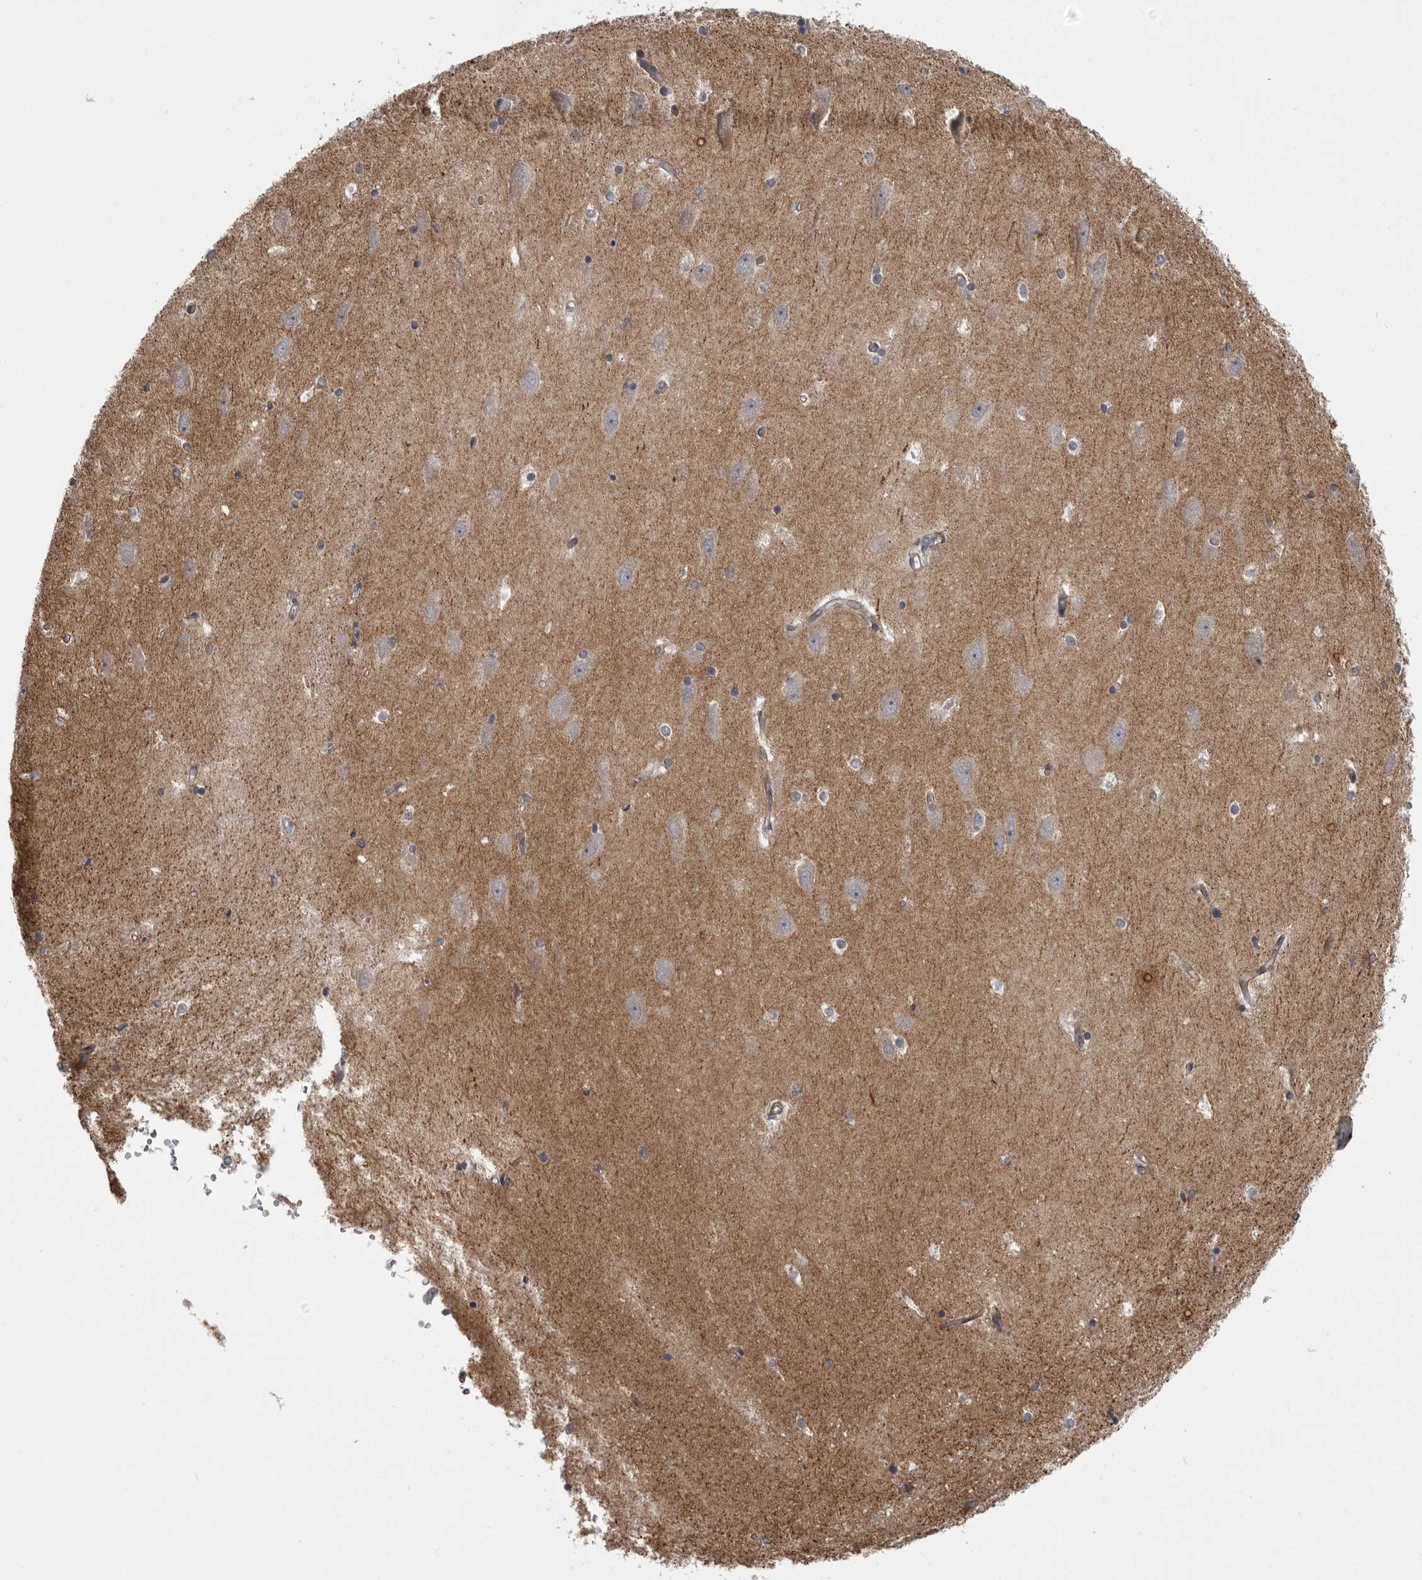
{"staining": {"intensity": "weak", "quantity": "25%-75%", "location": "cytoplasmic/membranous"}, "tissue": "hippocampus", "cell_type": "Glial cells", "image_type": "normal", "snomed": [{"axis": "morphology", "description": "Normal tissue, NOS"}, {"axis": "topography", "description": "Hippocampus"}], "caption": "Protein expression analysis of normal hippocampus demonstrates weak cytoplasmic/membranous staining in approximately 25%-75% of glial cells. (DAB (3,3'-diaminobenzidine) IHC, brown staining for protein, blue staining for nuclei).", "gene": "TMPRSS11F", "patient": {"sex": "male", "age": 45}}